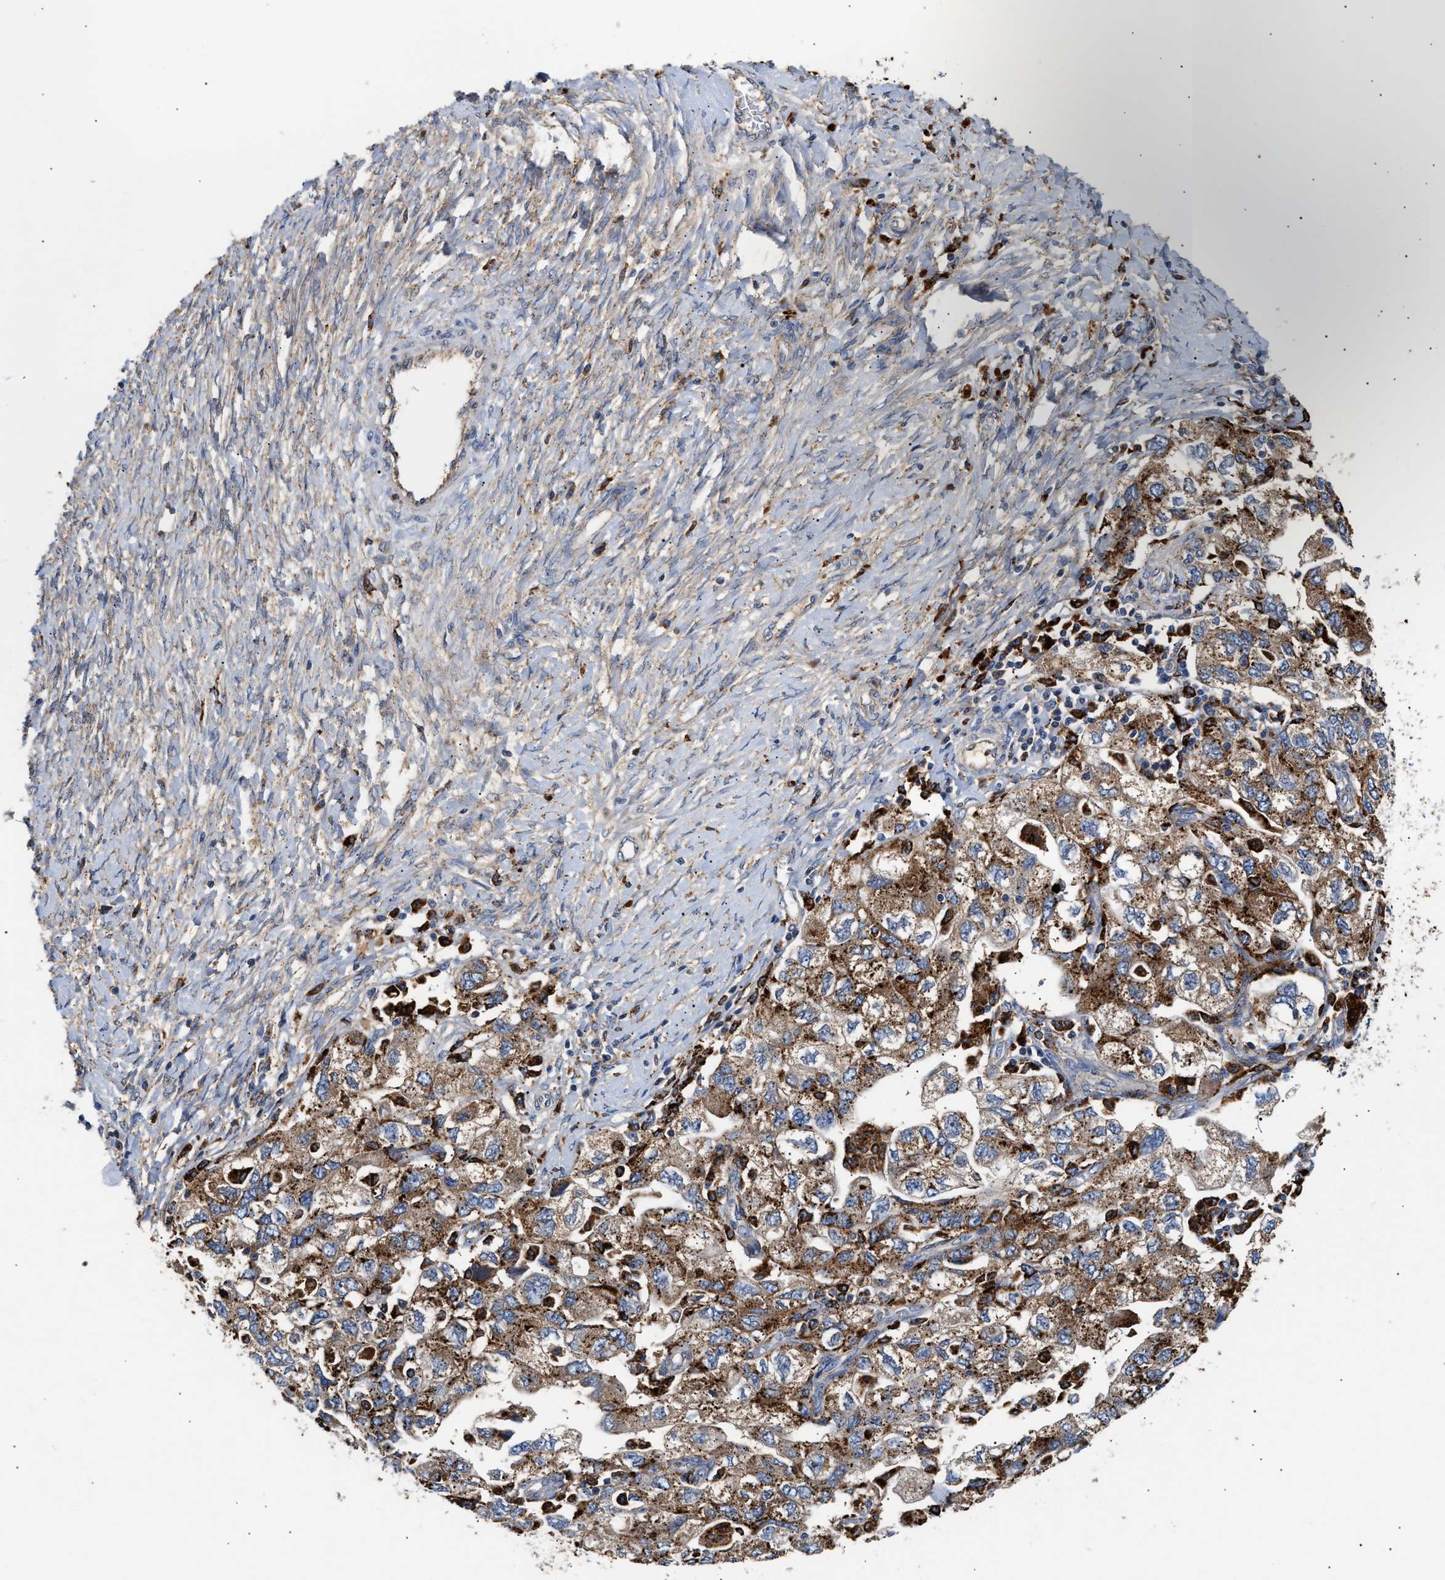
{"staining": {"intensity": "strong", "quantity": ">75%", "location": "cytoplasmic/membranous"}, "tissue": "ovarian cancer", "cell_type": "Tumor cells", "image_type": "cancer", "snomed": [{"axis": "morphology", "description": "Carcinoma, NOS"}, {"axis": "morphology", "description": "Cystadenocarcinoma, serous, NOS"}, {"axis": "topography", "description": "Ovary"}], "caption": "The histopathology image shows immunohistochemical staining of ovarian serous cystadenocarcinoma. There is strong cytoplasmic/membranous expression is identified in approximately >75% of tumor cells.", "gene": "CCDC146", "patient": {"sex": "female", "age": 69}}